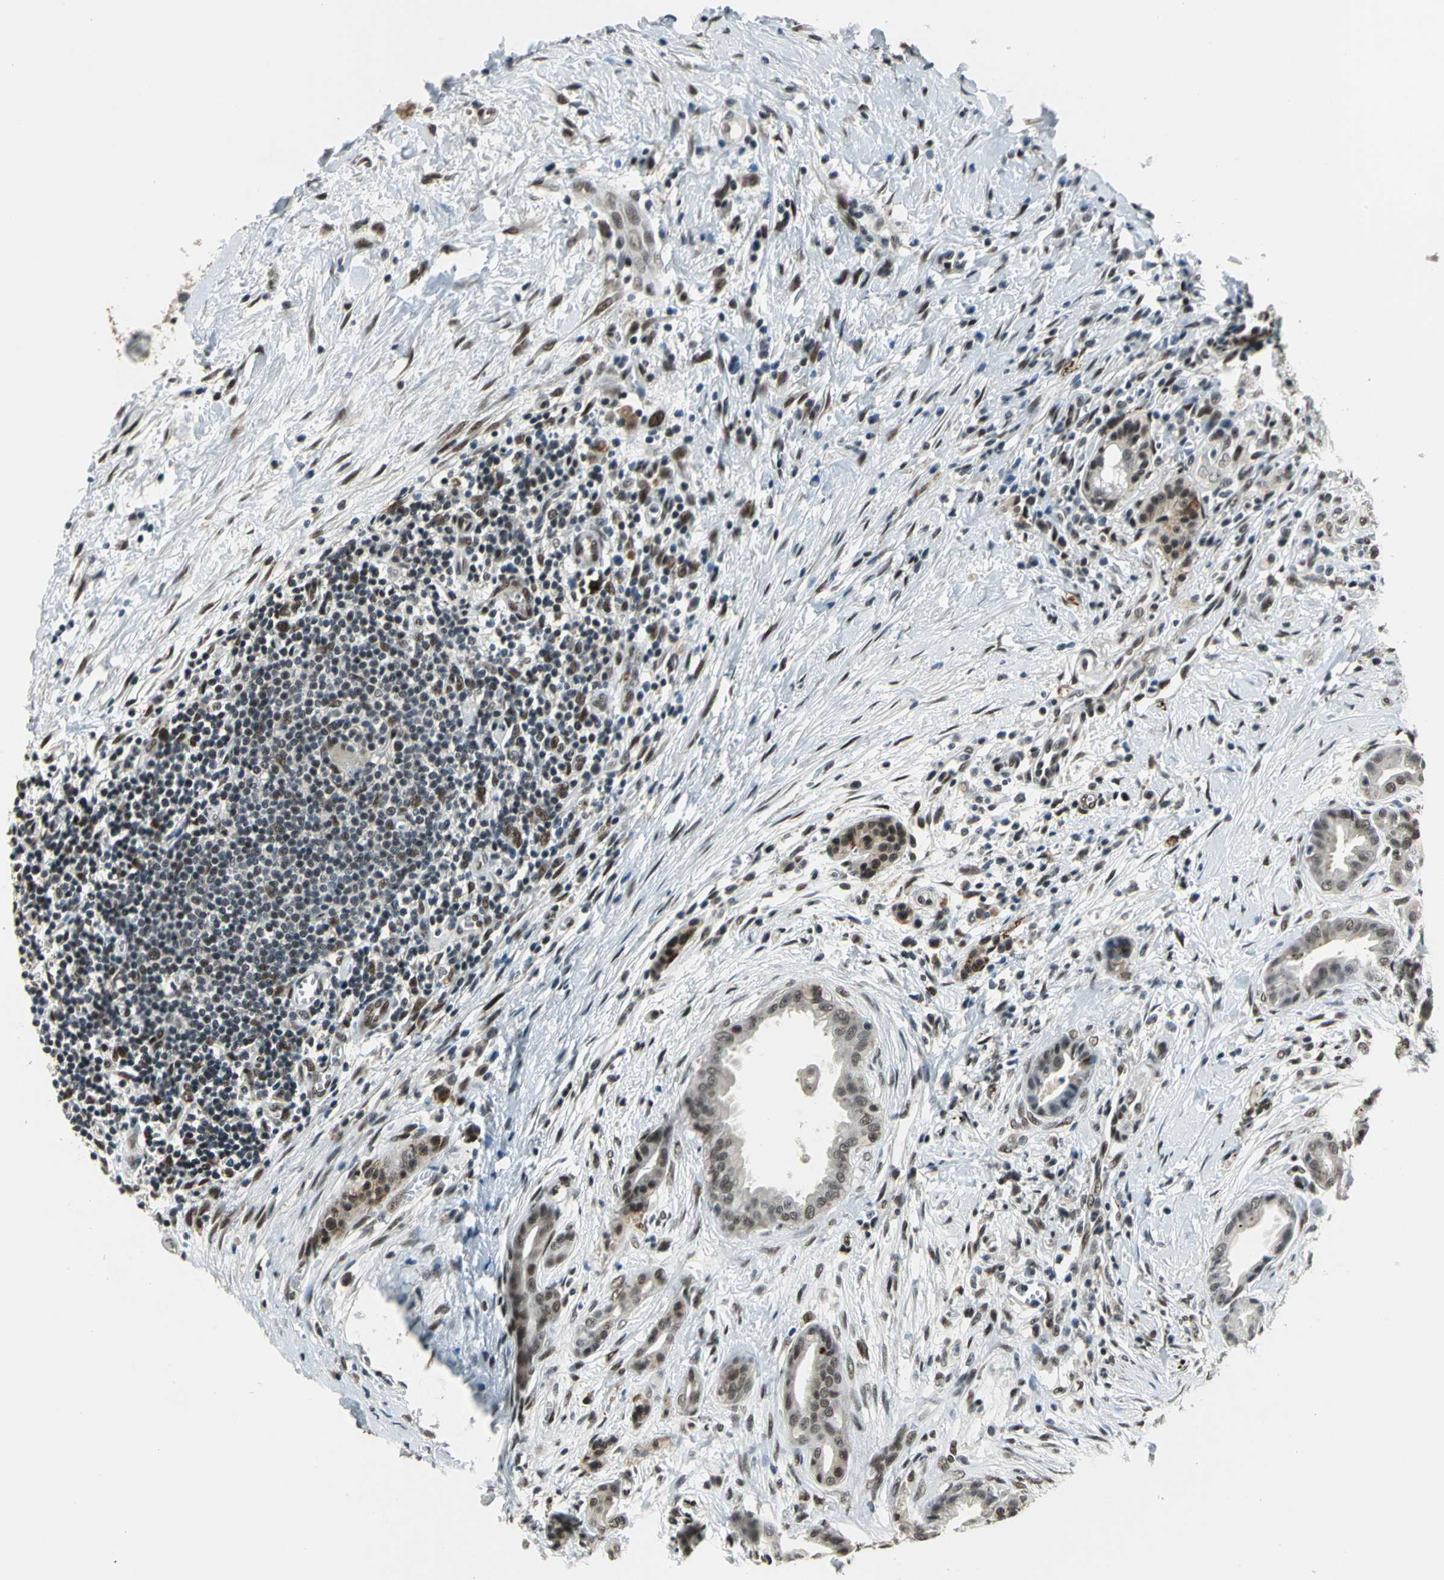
{"staining": {"intensity": "weak", "quantity": "25%-75%", "location": "nuclear"}, "tissue": "pancreatic cancer", "cell_type": "Tumor cells", "image_type": "cancer", "snomed": [{"axis": "morphology", "description": "Adenocarcinoma, NOS"}, {"axis": "topography", "description": "Pancreas"}], "caption": "This micrograph exhibits immunohistochemistry (IHC) staining of pancreatic cancer, with low weak nuclear positivity in approximately 25%-75% of tumor cells.", "gene": "ELF2", "patient": {"sex": "male", "age": 59}}